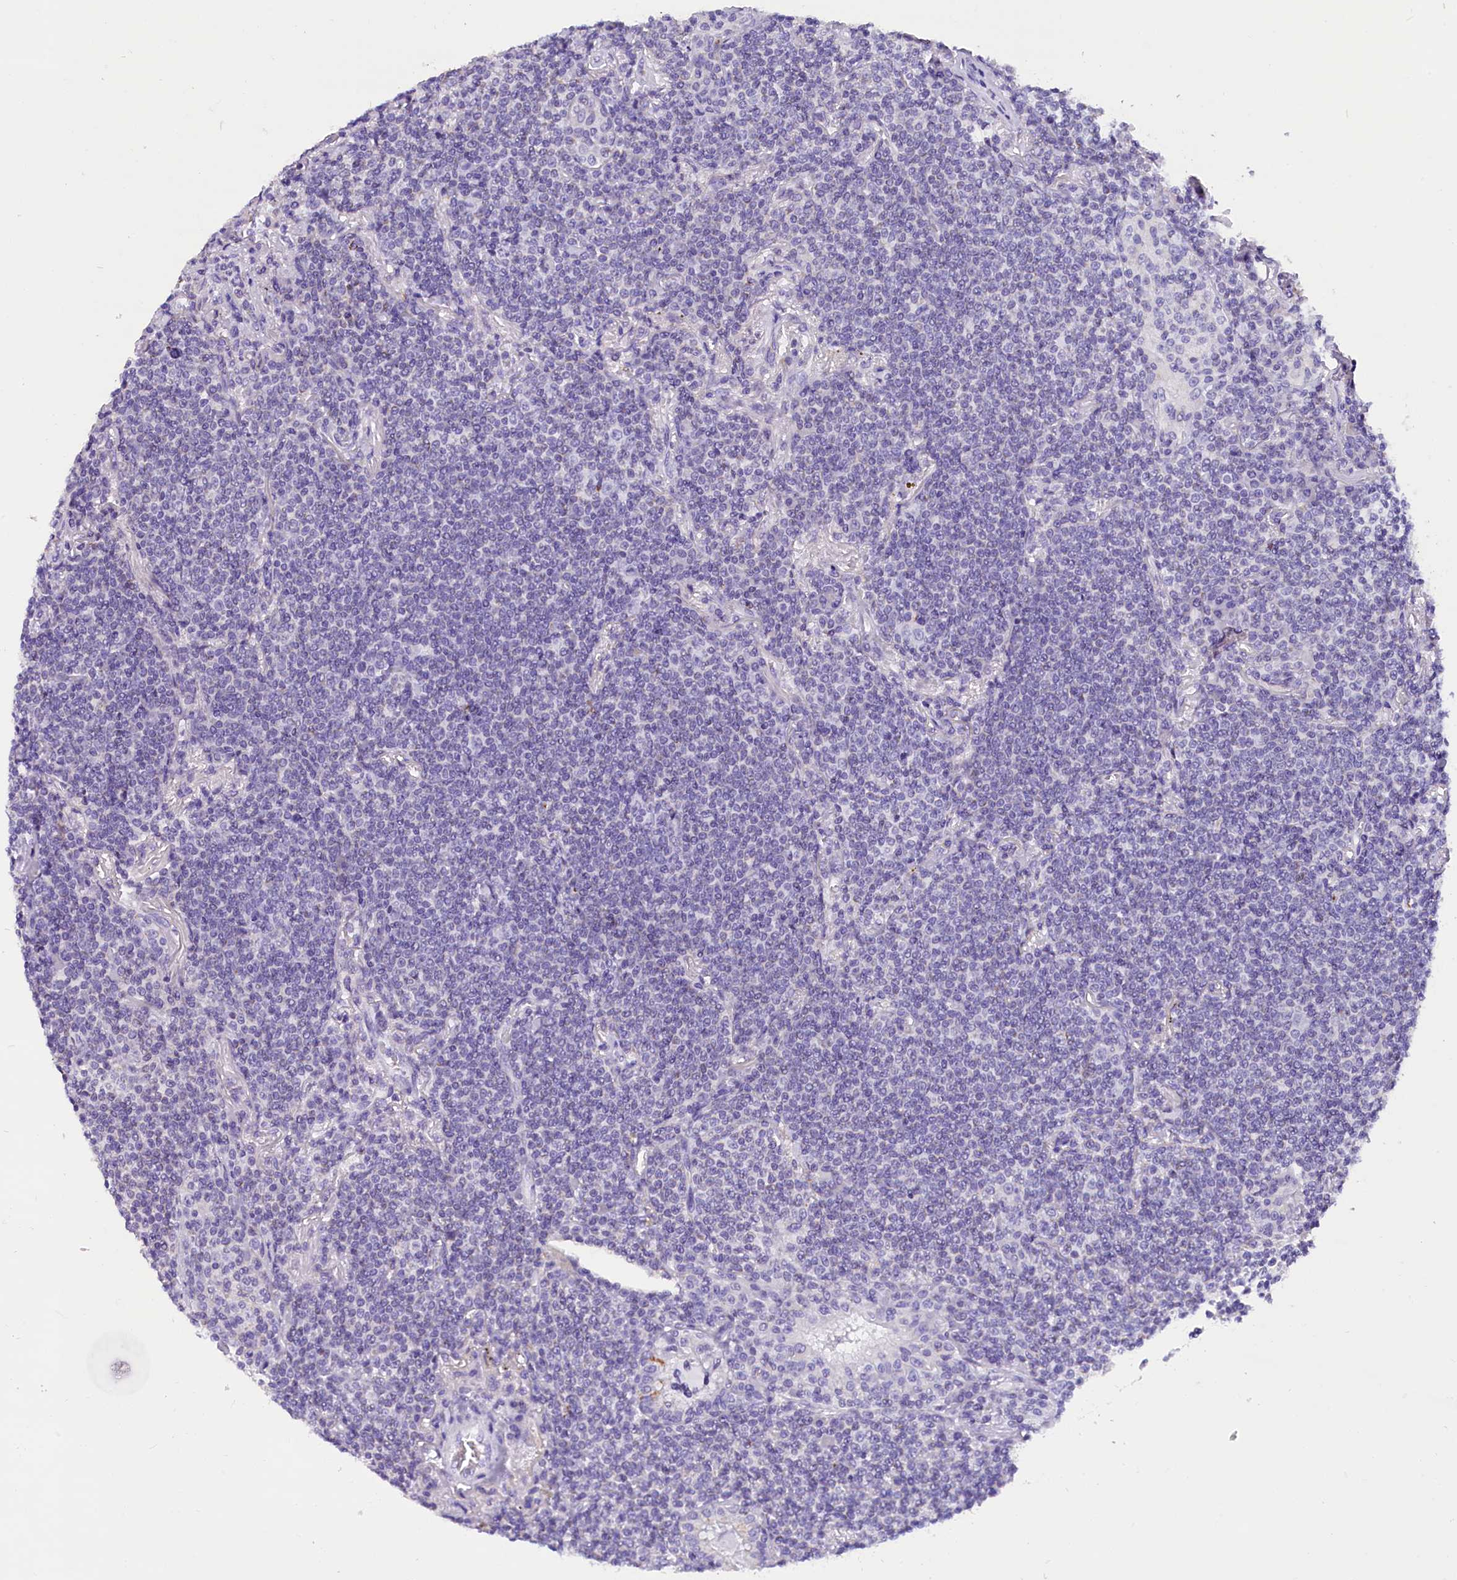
{"staining": {"intensity": "negative", "quantity": "none", "location": "none"}, "tissue": "lymphoma", "cell_type": "Tumor cells", "image_type": "cancer", "snomed": [{"axis": "morphology", "description": "Malignant lymphoma, non-Hodgkin's type, Low grade"}, {"axis": "topography", "description": "Lung"}], "caption": "A histopathology image of lymphoma stained for a protein shows no brown staining in tumor cells. (DAB (3,3'-diaminobenzidine) immunohistochemistry visualized using brightfield microscopy, high magnification).", "gene": "ABAT", "patient": {"sex": "female", "age": 71}}